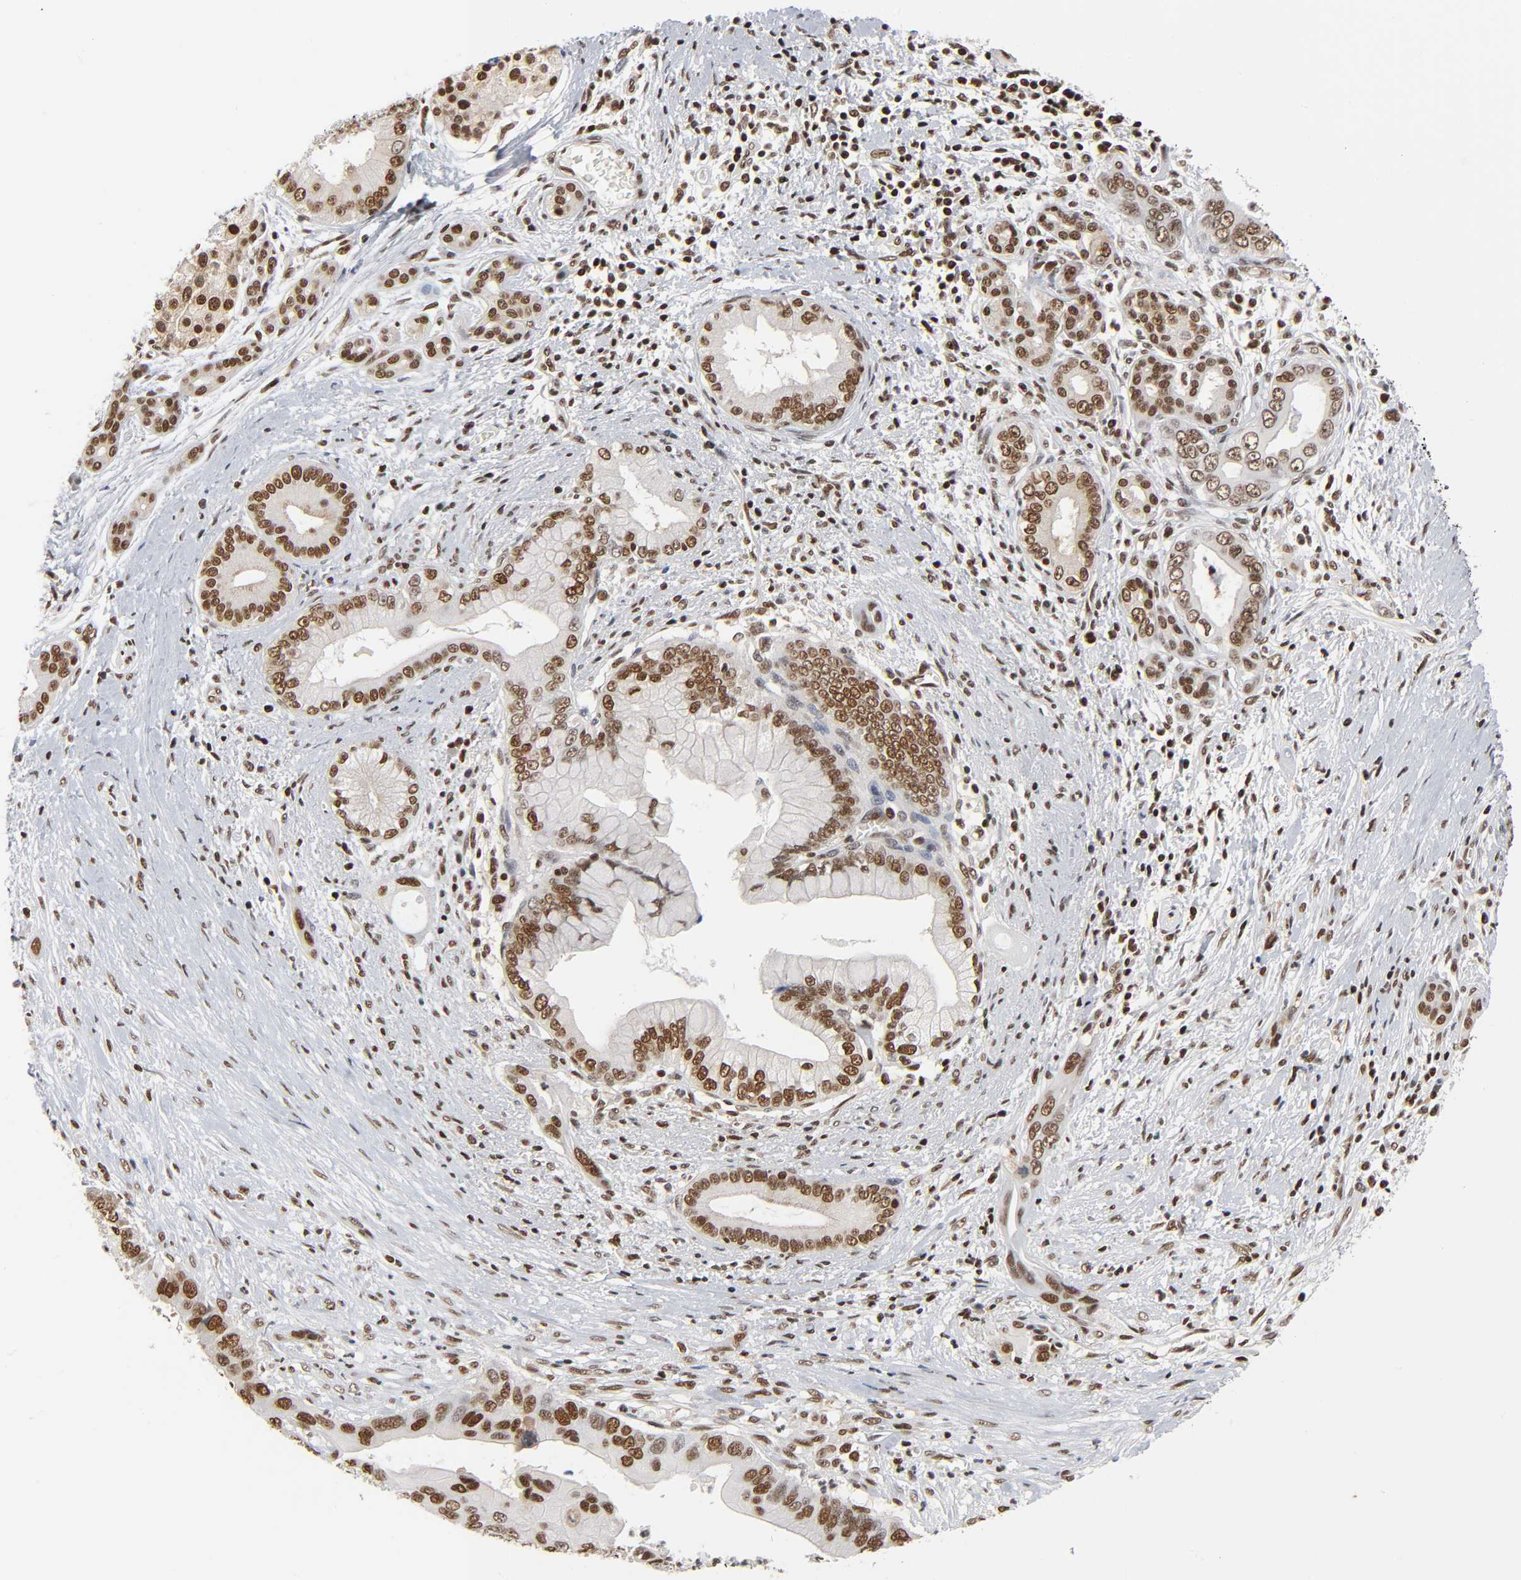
{"staining": {"intensity": "strong", "quantity": ">75%", "location": "nuclear"}, "tissue": "pancreatic cancer", "cell_type": "Tumor cells", "image_type": "cancer", "snomed": [{"axis": "morphology", "description": "Adenocarcinoma, NOS"}, {"axis": "topography", "description": "Pancreas"}], "caption": "The micrograph reveals staining of pancreatic cancer, revealing strong nuclear protein expression (brown color) within tumor cells. (Stains: DAB (3,3'-diaminobenzidine) in brown, nuclei in blue, Microscopy: brightfield microscopy at high magnification).", "gene": "ILKAP", "patient": {"sex": "male", "age": 59}}